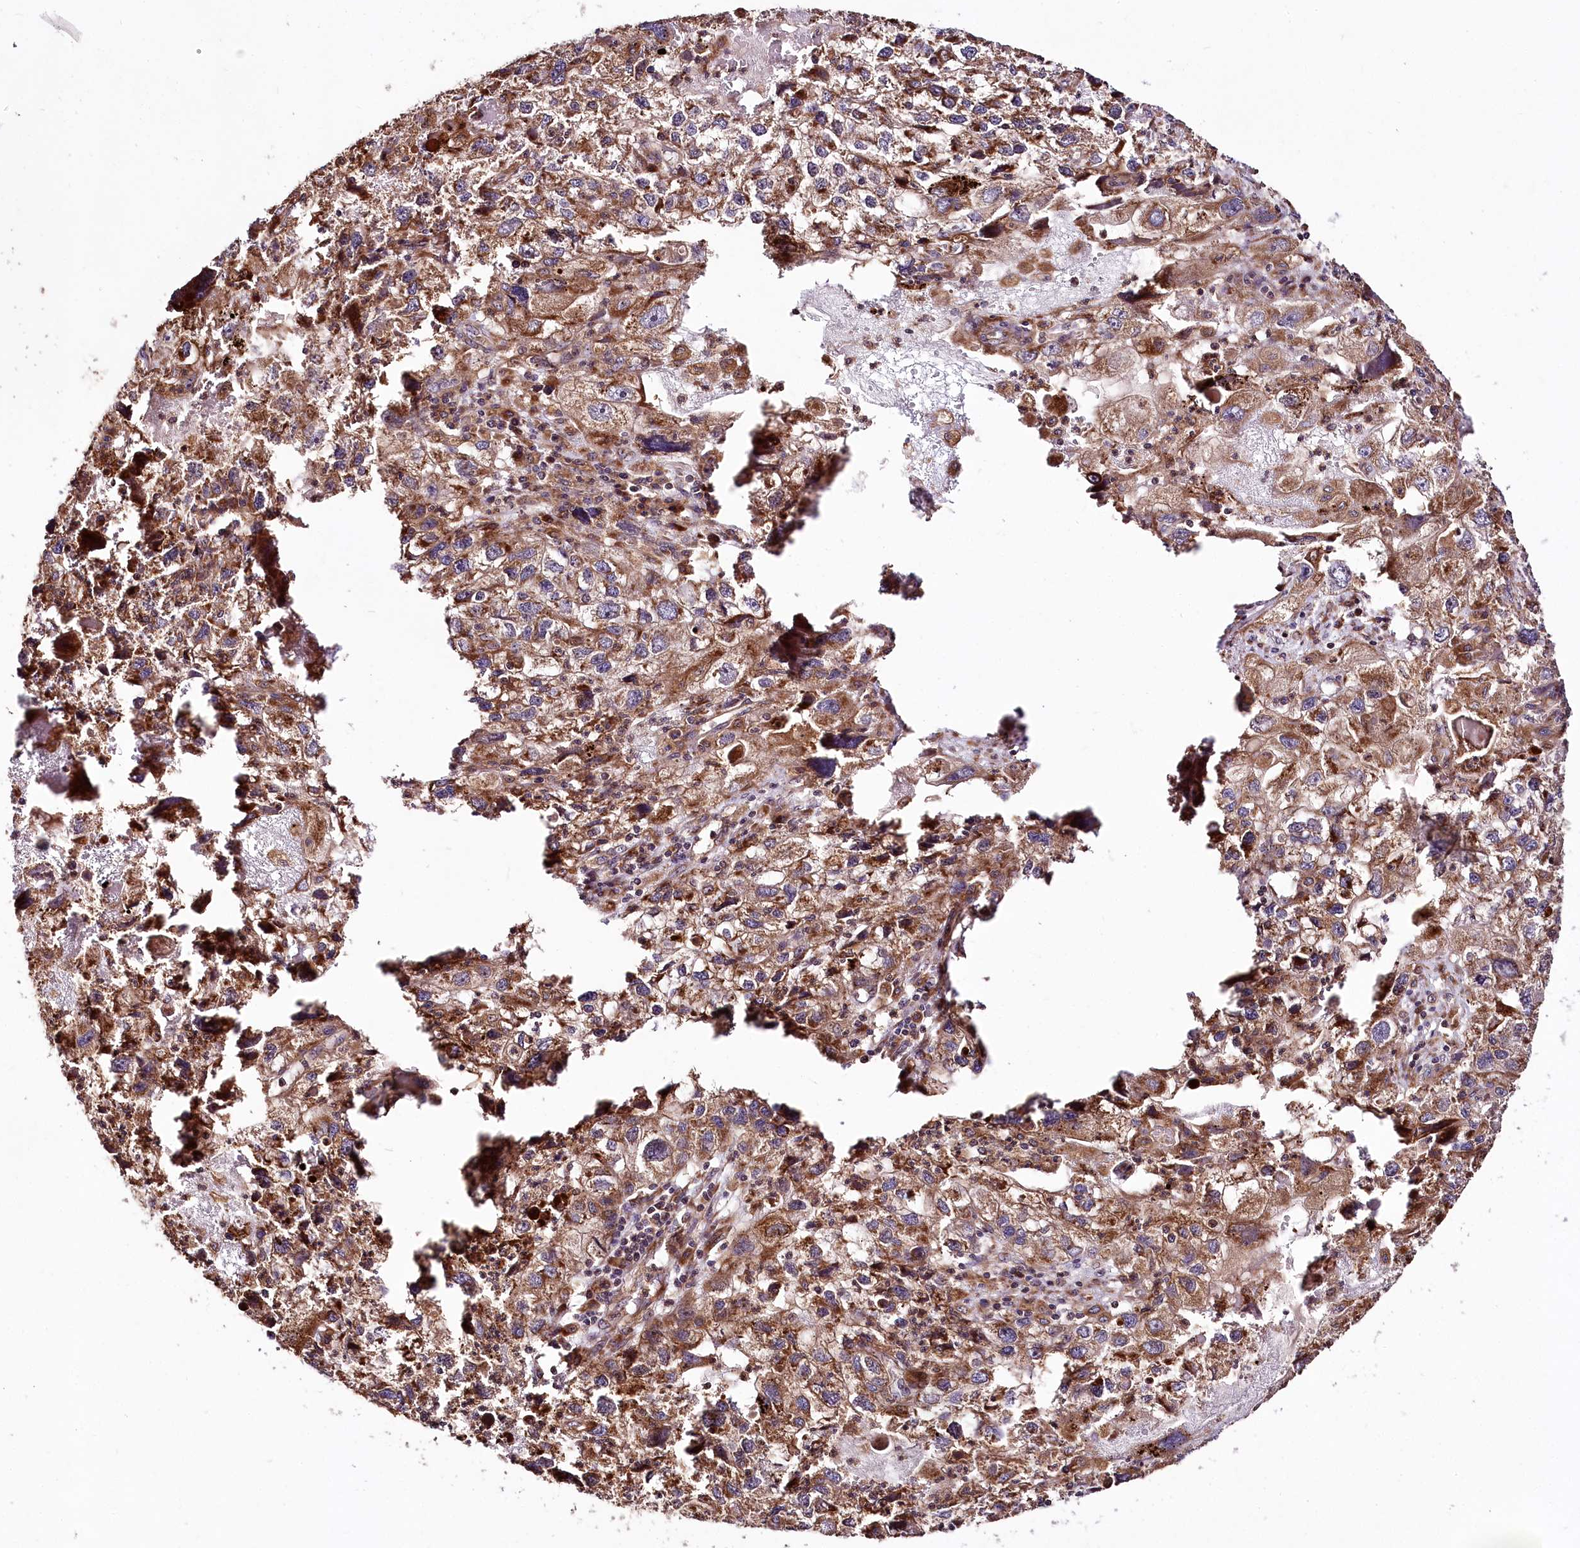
{"staining": {"intensity": "moderate", "quantity": ">75%", "location": "cytoplasmic/membranous"}, "tissue": "endometrial cancer", "cell_type": "Tumor cells", "image_type": "cancer", "snomed": [{"axis": "morphology", "description": "Adenocarcinoma, NOS"}, {"axis": "topography", "description": "Endometrium"}], "caption": "A micrograph showing moderate cytoplasmic/membranous staining in about >75% of tumor cells in adenocarcinoma (endometrial), as visualized by brown immunohistochemical staining.", "gene": "RAB7A", "patient": {"sex": "female", "age": 49}}